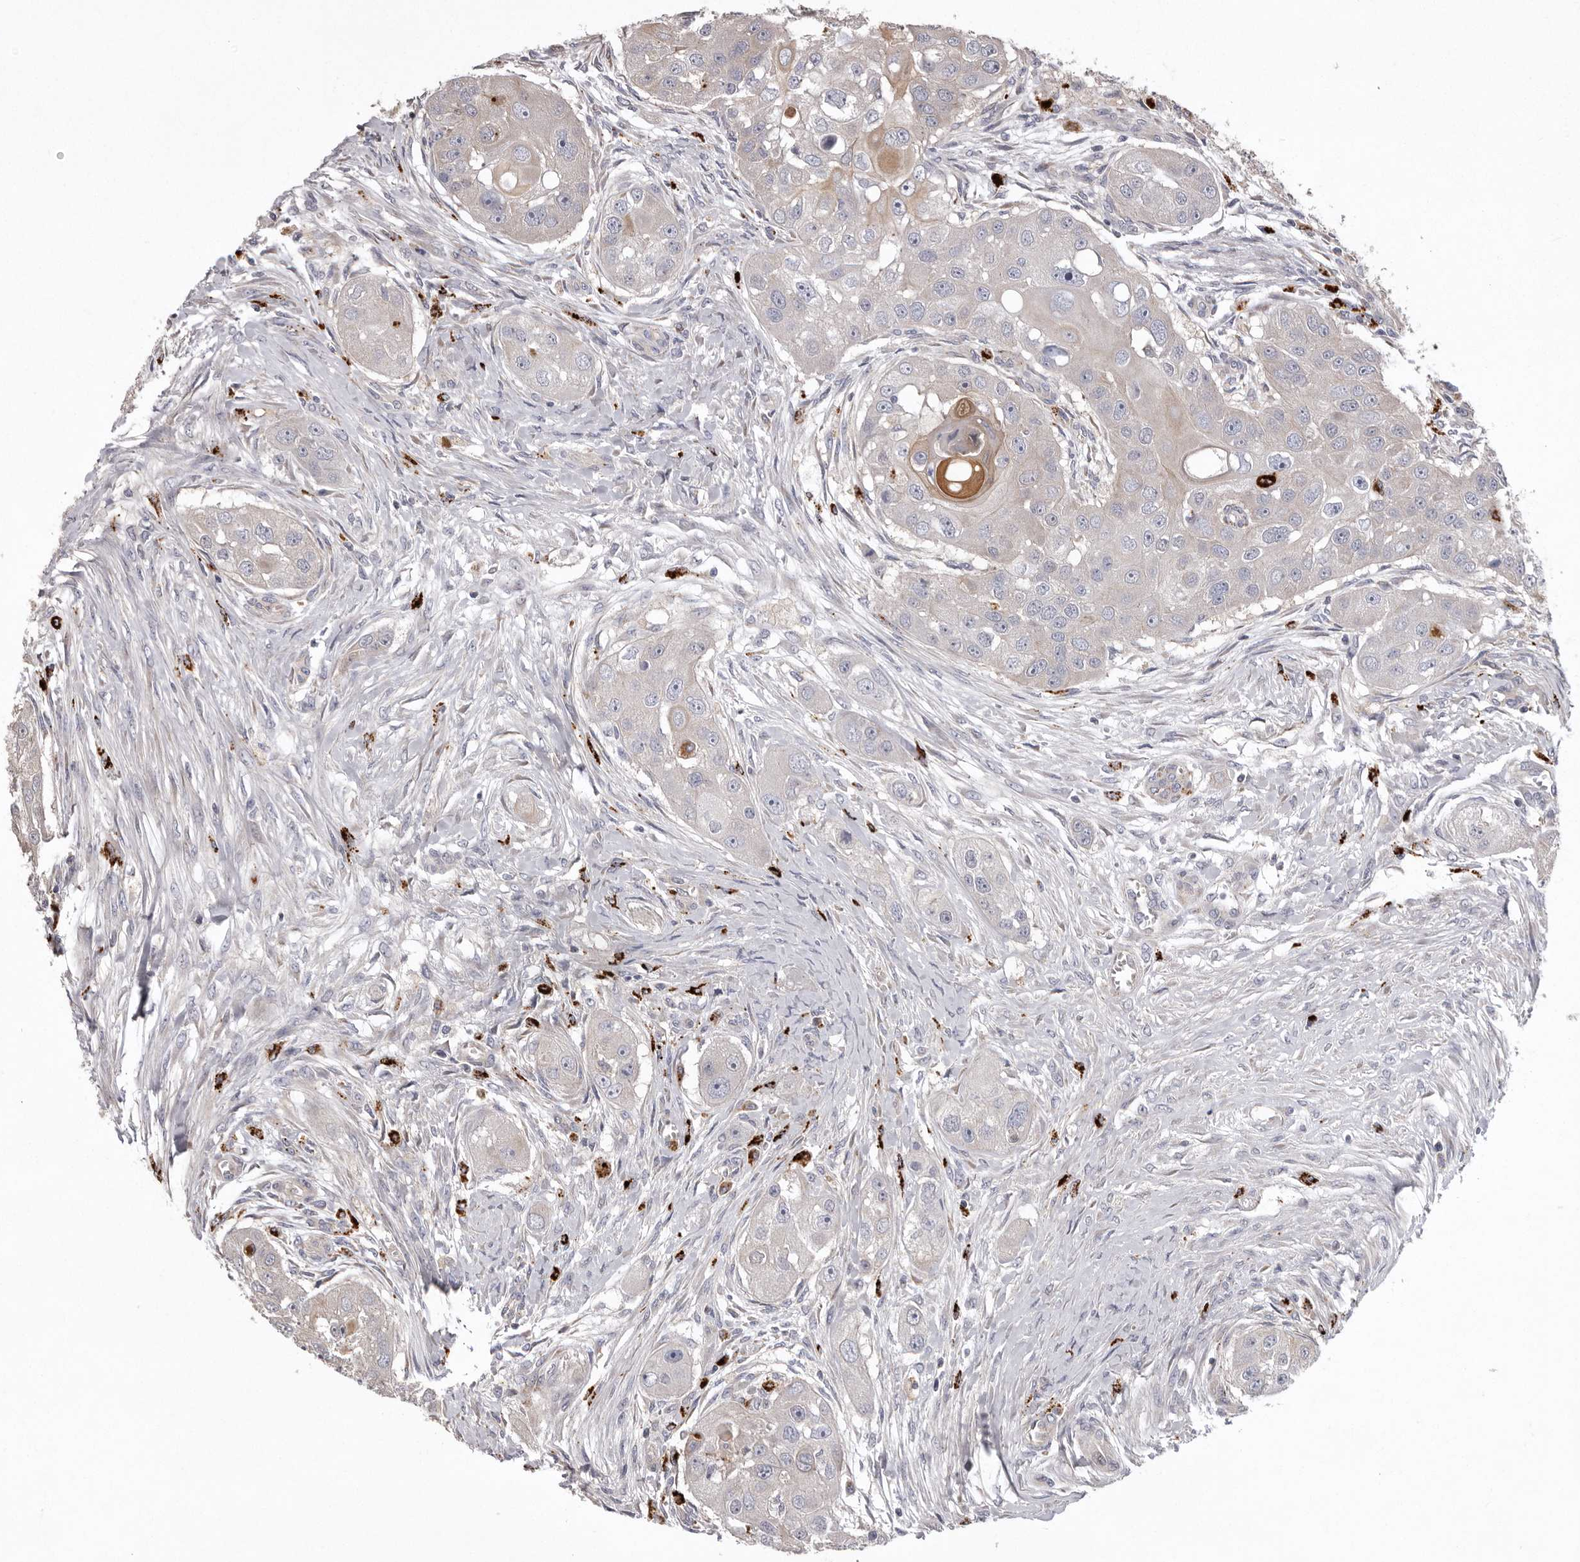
{"staining": {"intensity": "negative", "quantity": "none", "location": "none"}, "tissue": "head and neck cancer", "cell_type": "Tumor cells", "image_type": "cancer", "snomed": [{"axis": "morphology", "description": "Normal tissue, NOS"}, {"axis": "morphology", "description": "Squamous cell carcinoma, NOS"}, {"axis": "topography", "description": "Skeletal muscle"}, {"axis": "topography", "description": "Head-Neck"}], "caption": "There is no significant positivity in tumor cells of head and neck squamous cell carcinoma. (DAB IHC visualized using brightfield microscopy, high magnification).", "gene": "WDR47", "patient": {"sex": "male", "age": 51}}